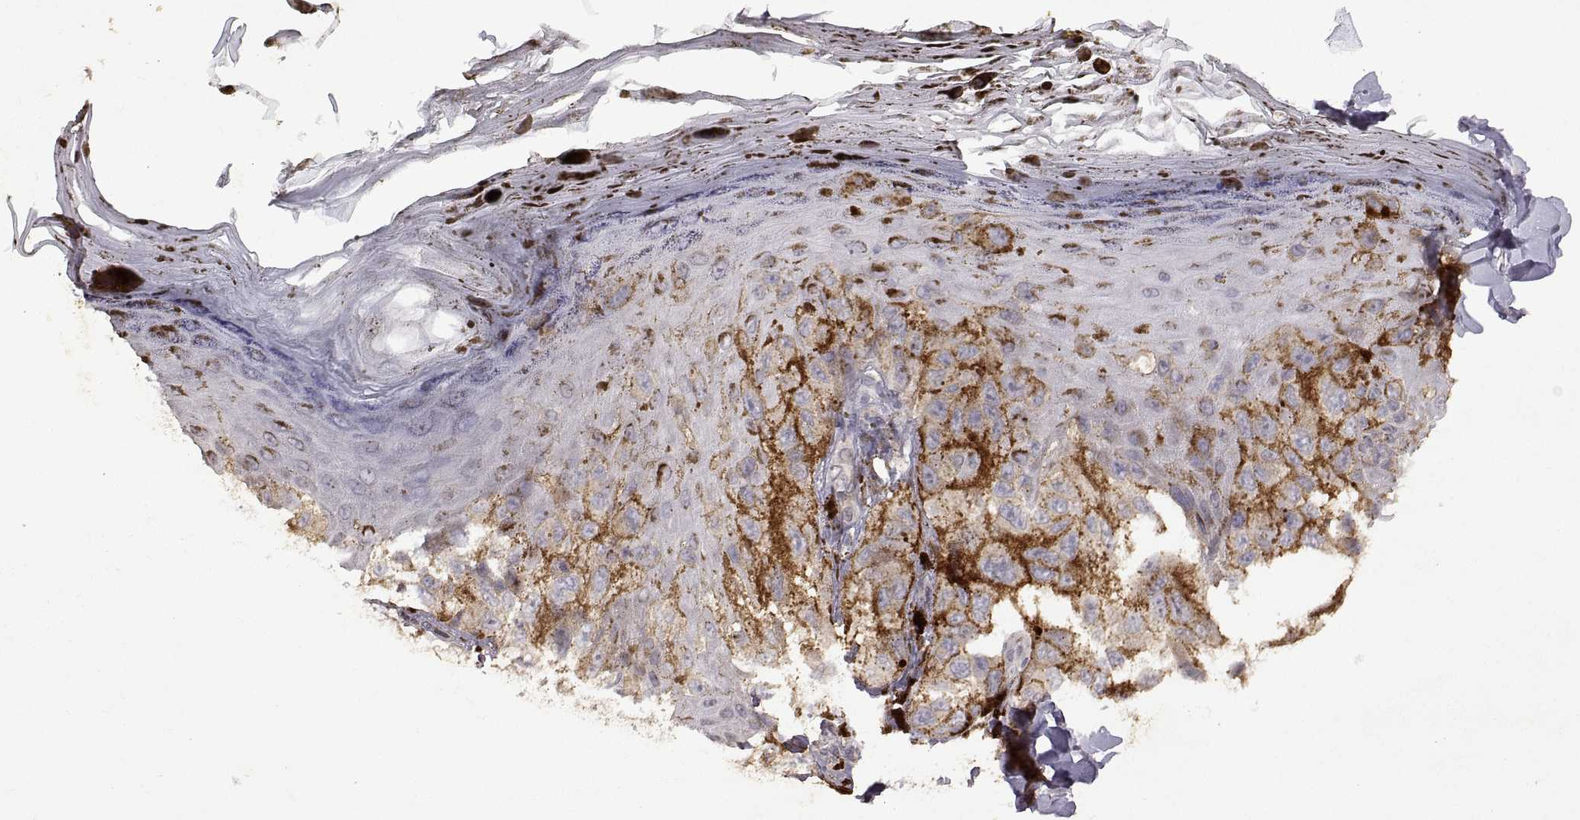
{"staining": {"intensity": "negative", "quantity": "none", "location": "none"}, "tissue": "melanoma", "cell_type": "Tumor cells", "image_type": "cancer", "snomed": [{"axis": "morphology", "description": "Malignant melanoma, NOS"}, {"axis": "topography", "description": "Skin"}], "caption": "Immunohistochemistry (IHC) image of melanoma stained for a protein (brown), which shows no expression in tumor cells.", "gene": "DEFB136", "patient": {"sex": "male", "age": 36}}